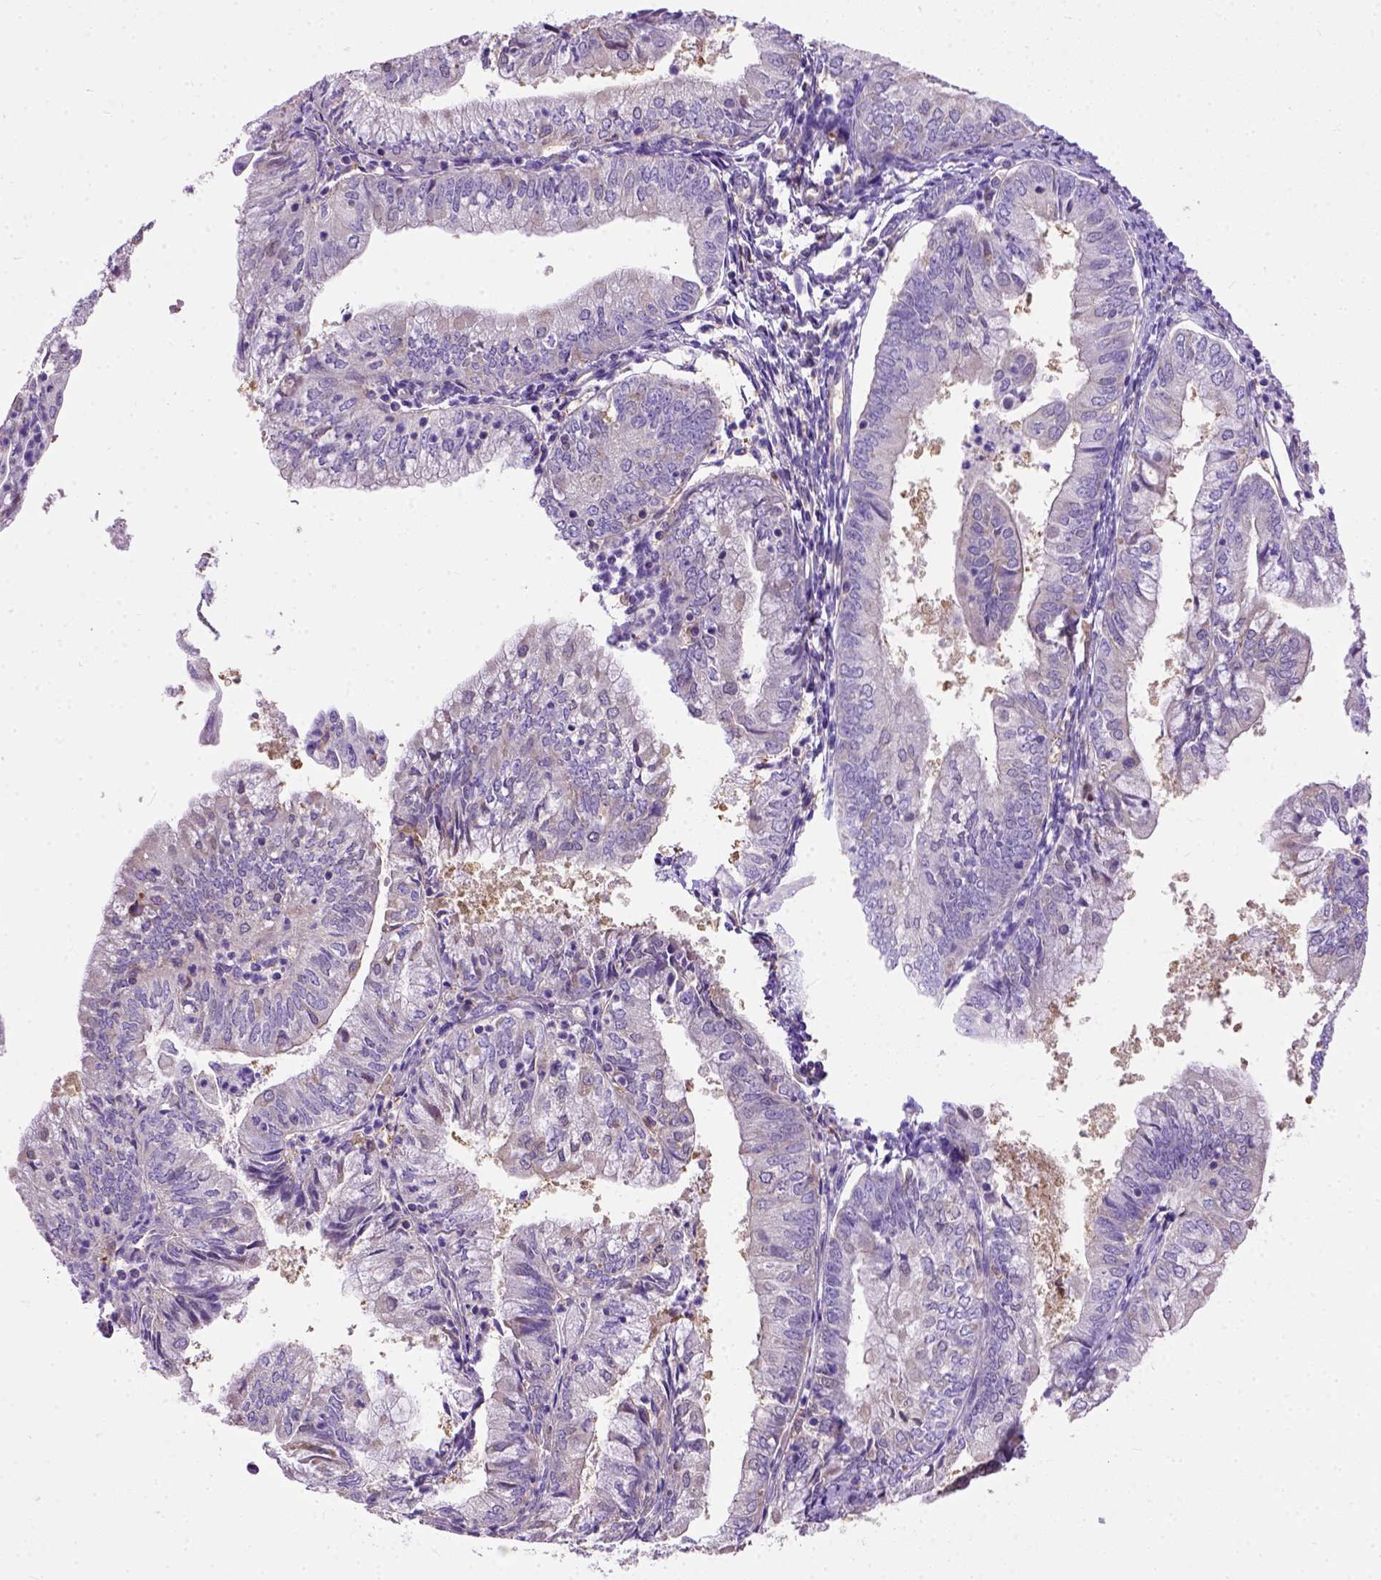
{"staining": {"intensity": "negative", "quantity": "none", "location": "none"}, "tissue": "endometrial cancer", "cell_type": "Tumor cells", "image_type": "cancer", "snomed": [{"axis": "morphology", "description": "Adenocarcinoma, NOS"}, {"axis": "topography", "description": "Endometrium"}], "caption": "This is an immunohistochemistry photomicrograph of human endometrial cancer. There is no staining in tumor cells.", "gene": "SEMA4F", "patient": {"sex": "female", "age": 55}}